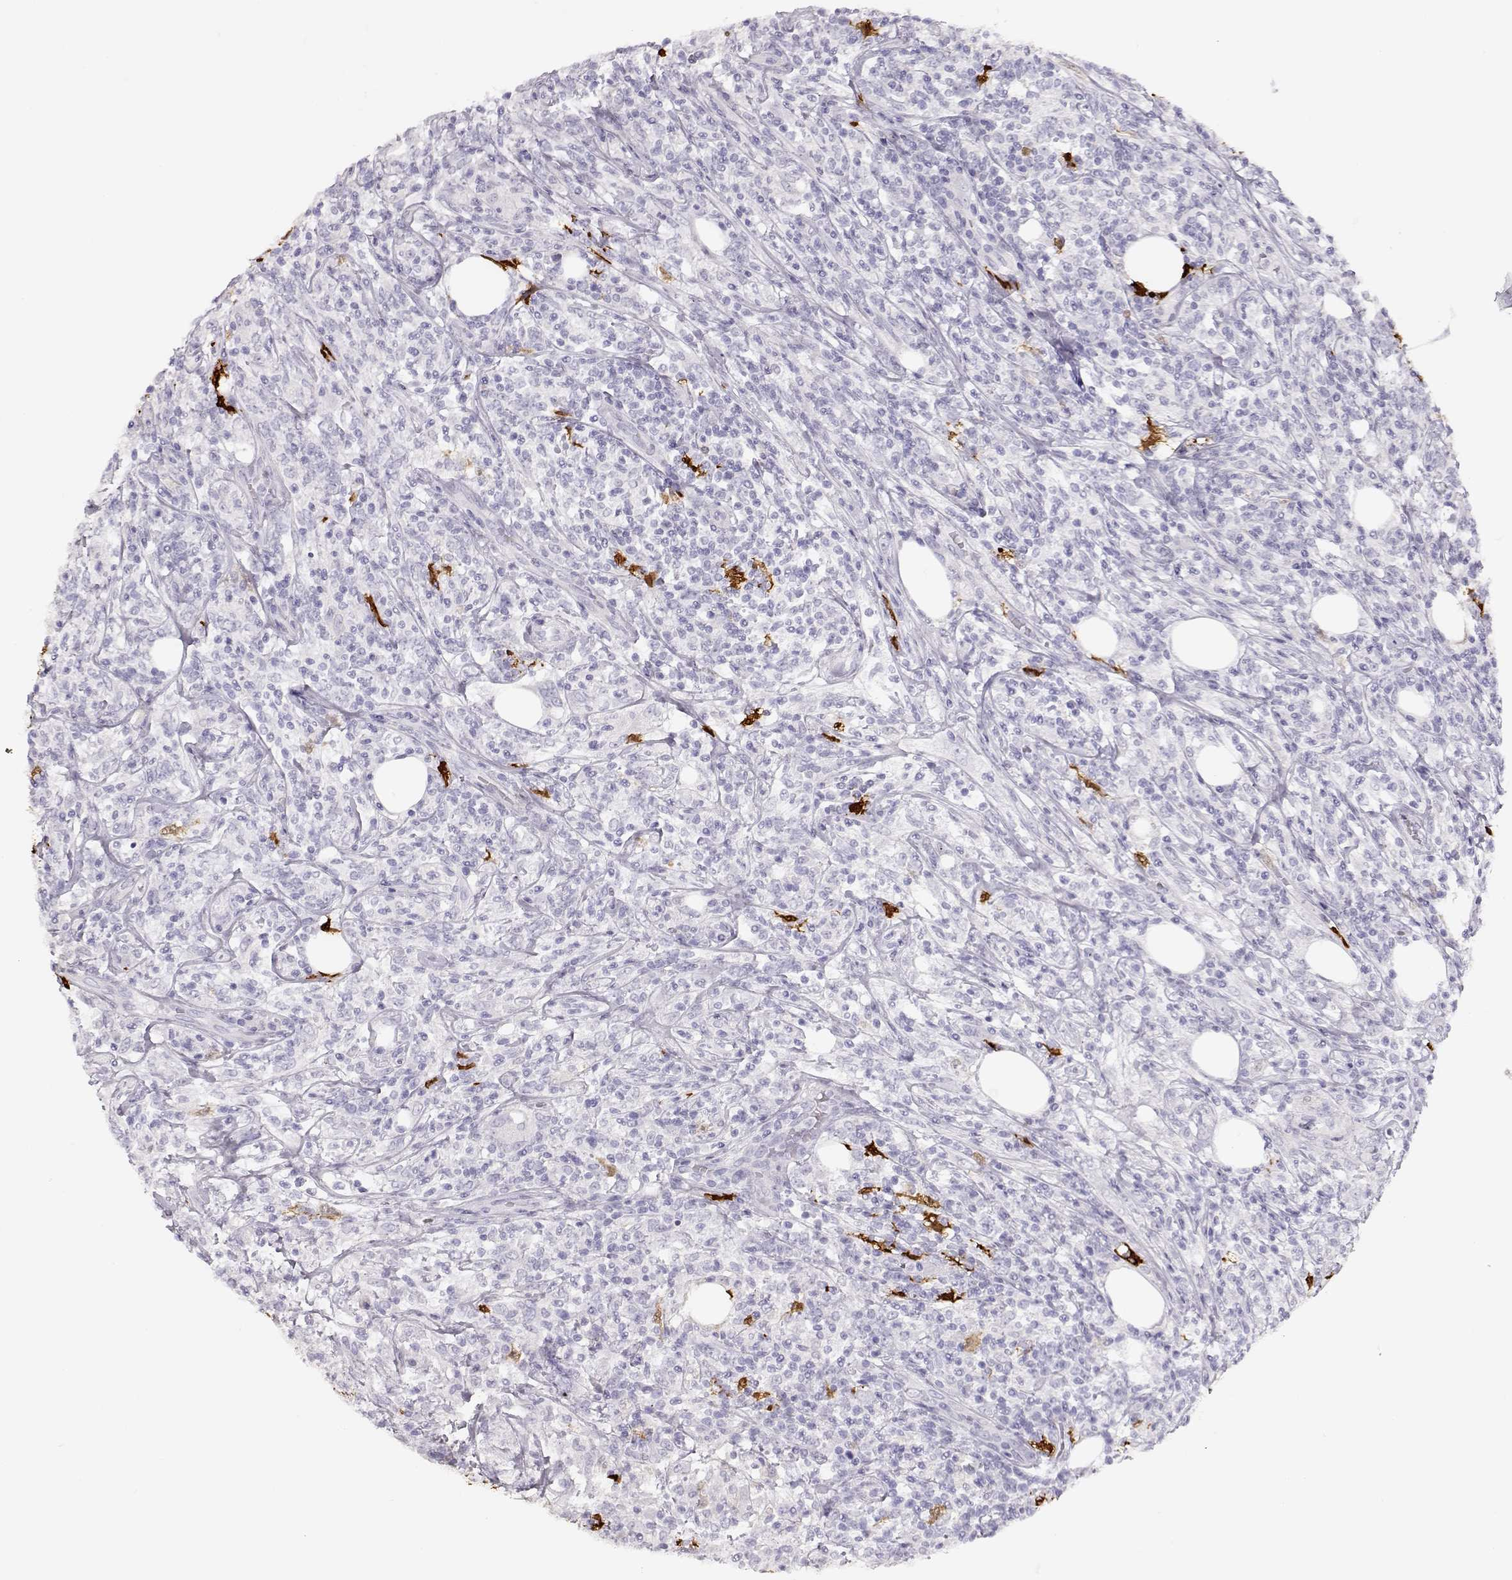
{"staining": {"intensity": "negative", "quantity": "none", "location": "none"}, "tissue": "lymphoma", "cell_type": "Tumor cells", "image_type": "cancer", "snomed": [{"axis": "morphology", "description": "Malignant lymphoma, non-Hodgkin's type, High grade"}, {"axis": "topography", "description": "Lymph node"}], "caption": "This is an IHC histopathology image of human malignant lymphoma, non-Hodgkin's type (high-grade). There is no staining in tumor cells.", "gene": "S100B", "patient": {"sex": "female", "age": 84}}